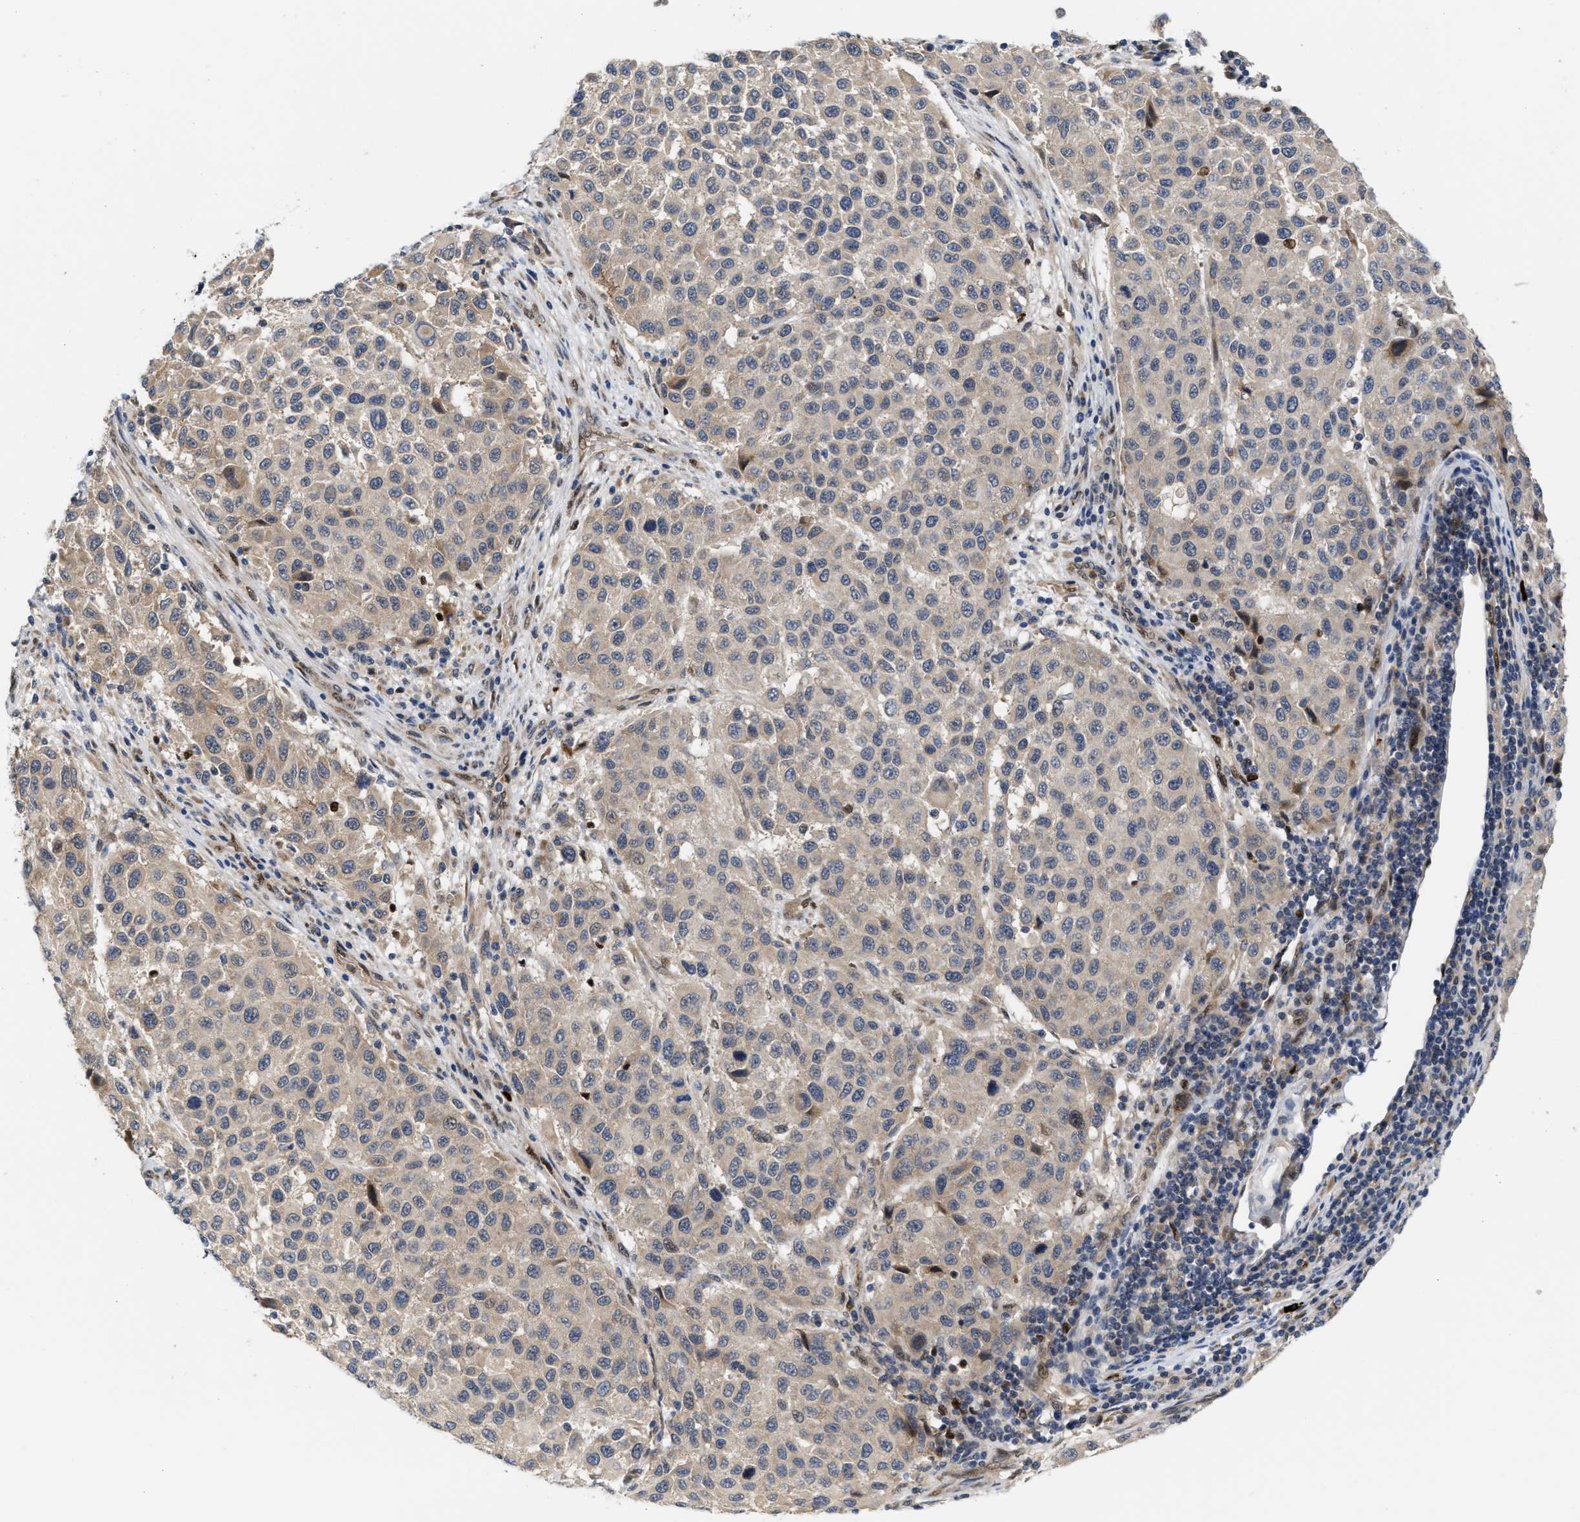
{"staining": {"intensity": "weak", "quantity": "25%-75%", "location": "cytoplasmic/membranous"}, "tissue": "melanoma", "cell_type": "Tumor cells", "image_type": "cancer", "snomed": [{"axis": "morphology", "description": "Malignant melanoma, Metastatic site"}, {"axis": "topography", "description": "Lymph node"}], "caption": "Immunohistochemical staining of melanoma demonstrates weak cytoplasmic/membranous protein staining in about 25%-75% of tumor cells. The staining is performed using DAB brown chromogen to label protein expression. The nuclei are counter-stained blue using hematoxylin.", "gene": "TCF4", "patient": {"sex": "male", "age": 61}}